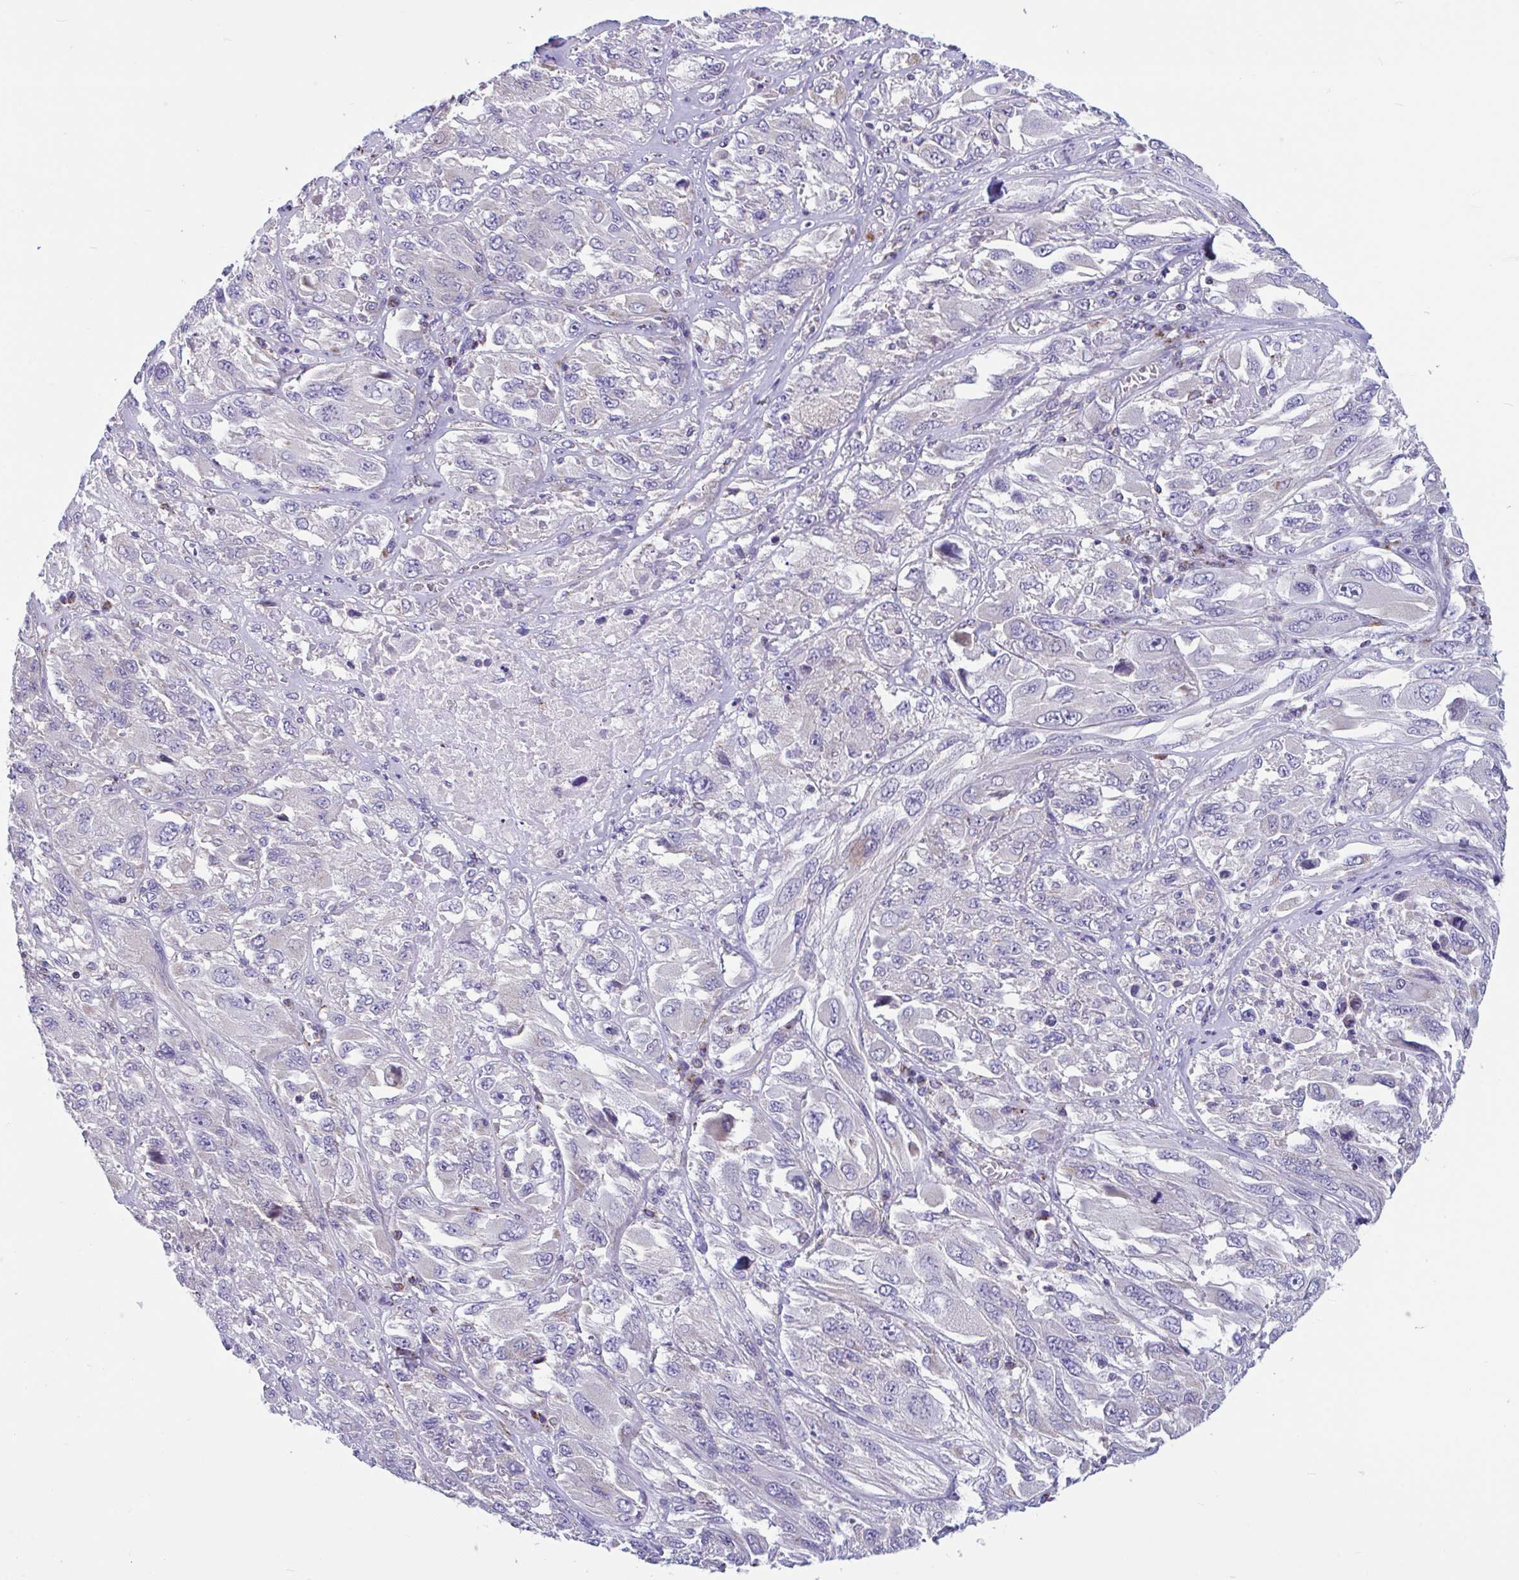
{"staining": {"intensity": "negative", "quantity": "none", "location": "none"}, "tissue": "melanoma", "cell_type": "Tumor cells", "image_type": "cancer", "snomed": [{"axis": "morphology", "description": "Malignant melanoma, NOS"}, {"axis": "topography", "description": "Skin"}], "caption": "Malignant melanoma stained for a protein using immunohistochemistry (IHC) exhibits no expression tumor cells.", "gene": "OR13A1", "patient": {"sex": "female", "age": 91}}